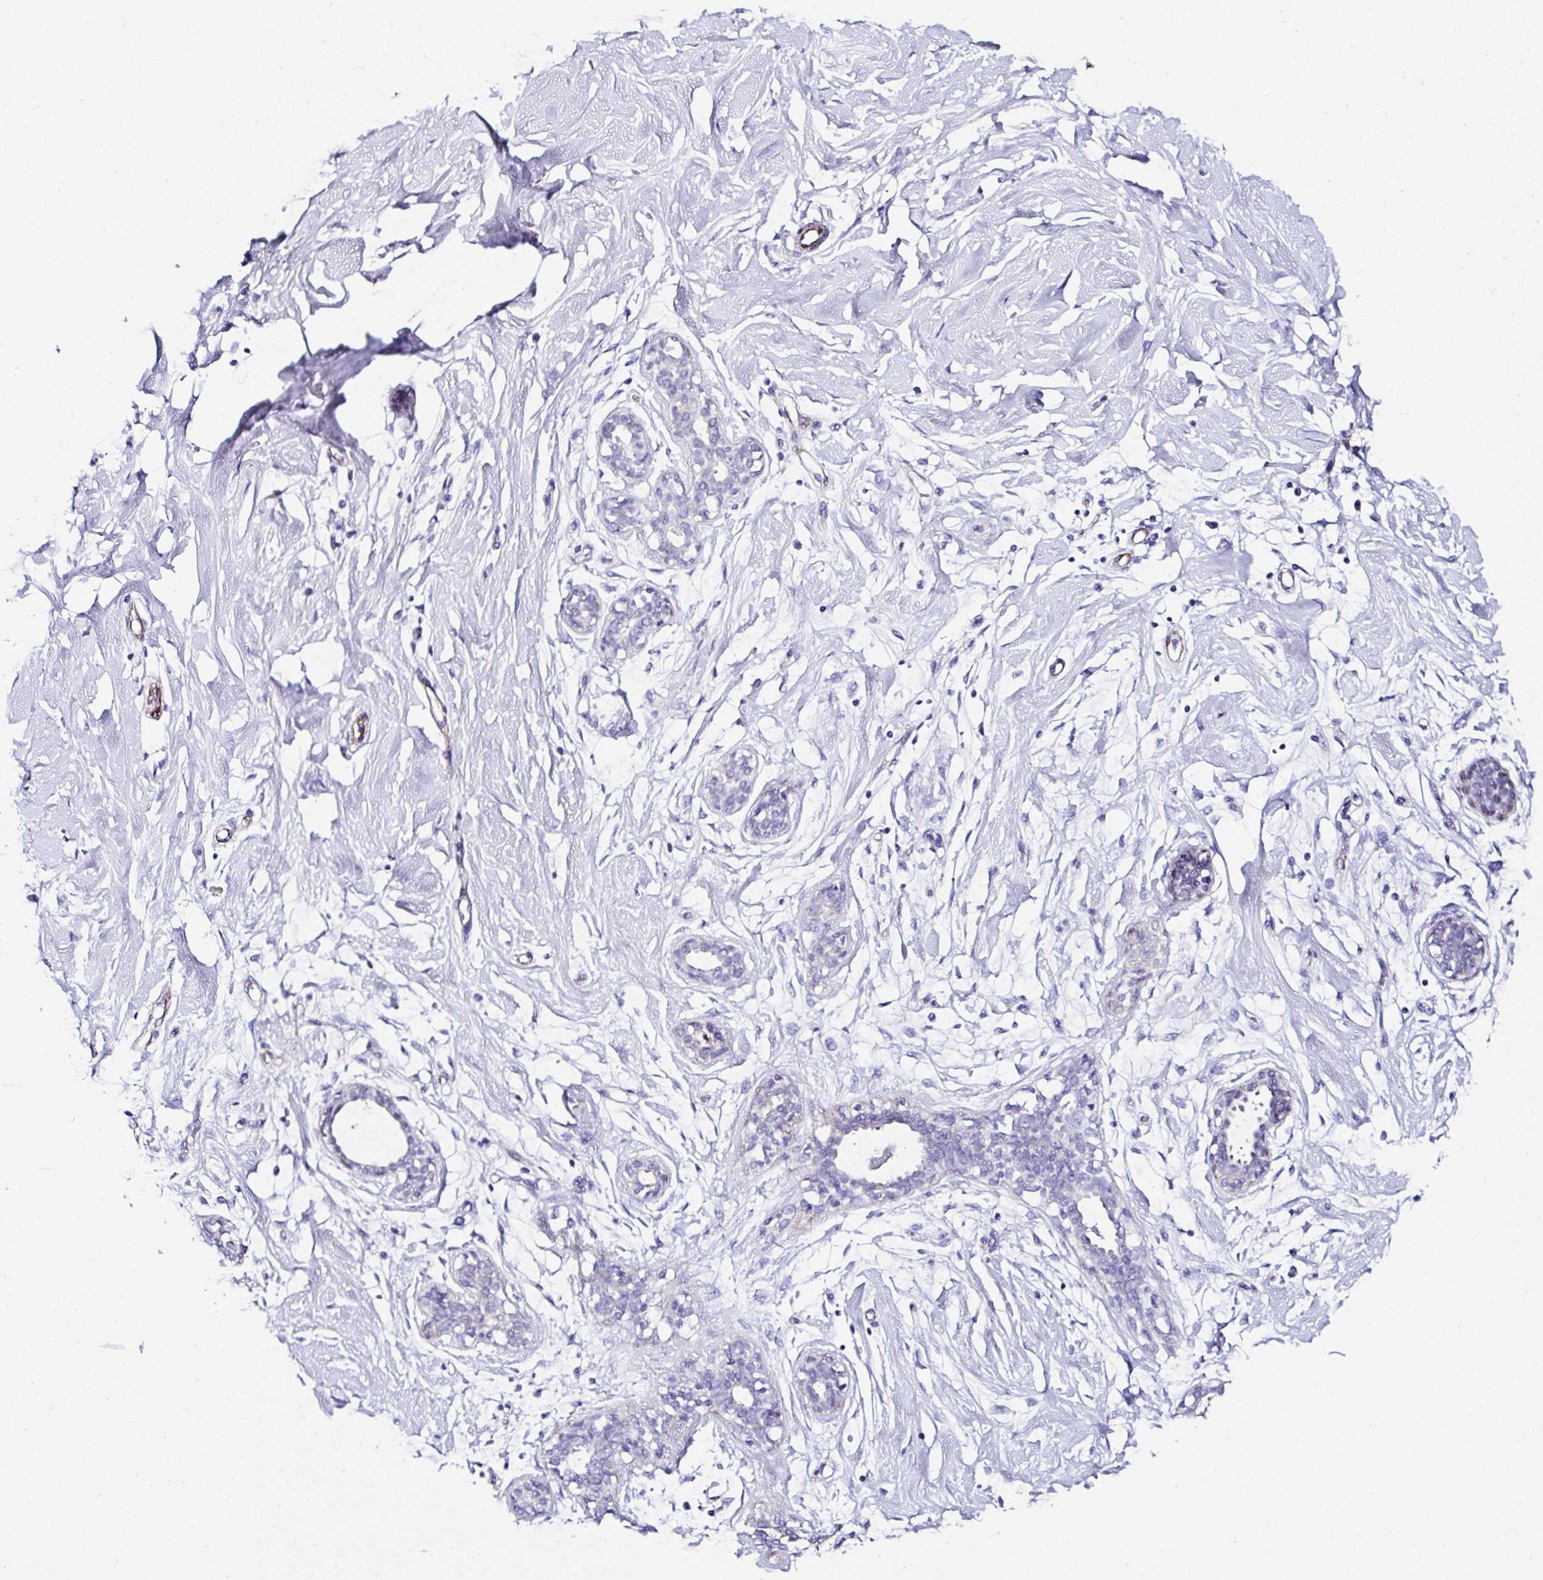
{"staining": {"intensity": "negative", "quantity": "none", "location": "none"}, "tissue": "breast", "cell_type": "Adipocytes", "image_type": "normal", "snomed": [{"axis": "morphology", "description": "Normal tissue, NOS"}, {"axis": "topography", "description": "Breast"}], "caption": "DAB immunohistochemical staining of unremarkable human breast displays no significant positivity in adipocytes.", "gene": "TMPRSS11E", "patient": {"sex": "female", "age": 27}}